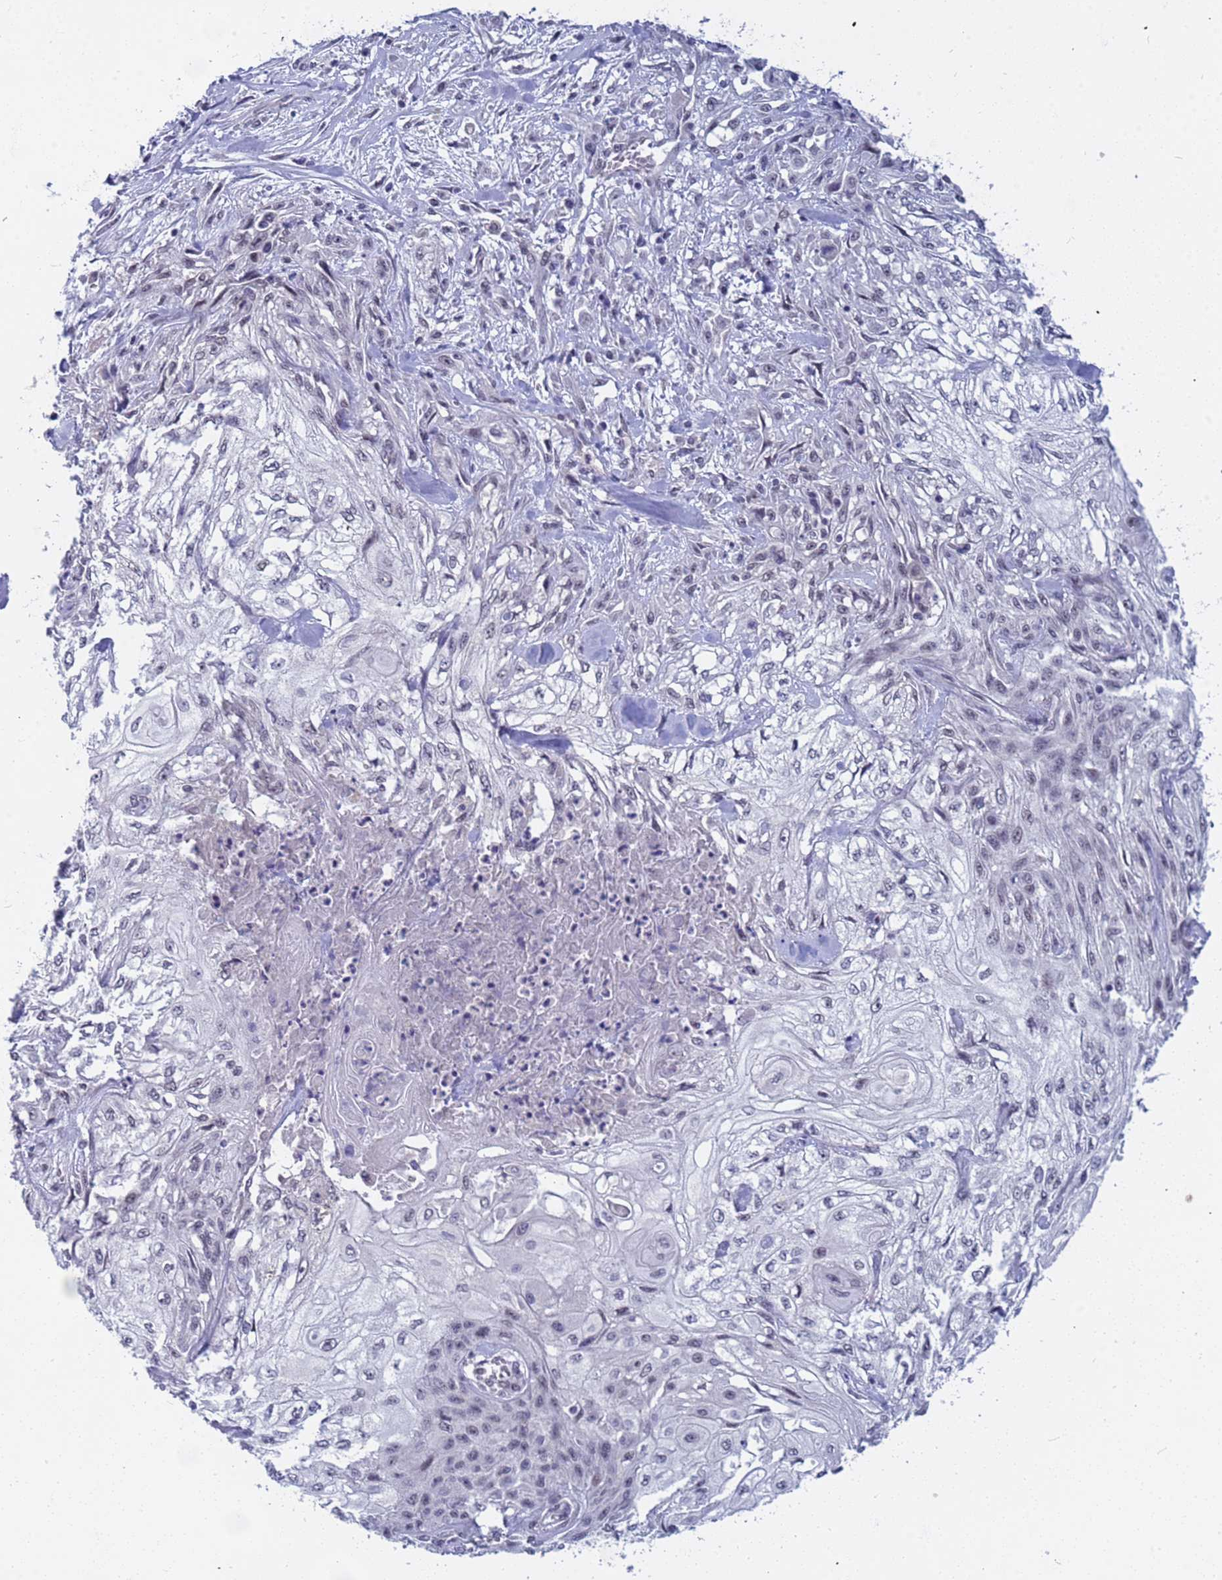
{"staining": {"intensity": "negative", "quantity": "none", "location": "none"}, "tissue": "skin cancer", "cell_type": "Tumor cells", "image_type": "cancer", "snomed": [{"axis": "morphology", "description": "Squamous cell carcinoma, NOS"}, {"axis": "morphology", "description": "Squamous cell carcinoma, metastatic, NOS"}, {"axis": "topography", "description": "Skin"}, {"axis": "topography", "description": "Lymph node"}], "caption": "Tumor cells are negative for brown protein staining in squamous cell carcinoma (skin). (DAB immunohistochemistry, high magnification).", "gene": "CXorf65", "patient": {"sex": "male", "age": 75}}